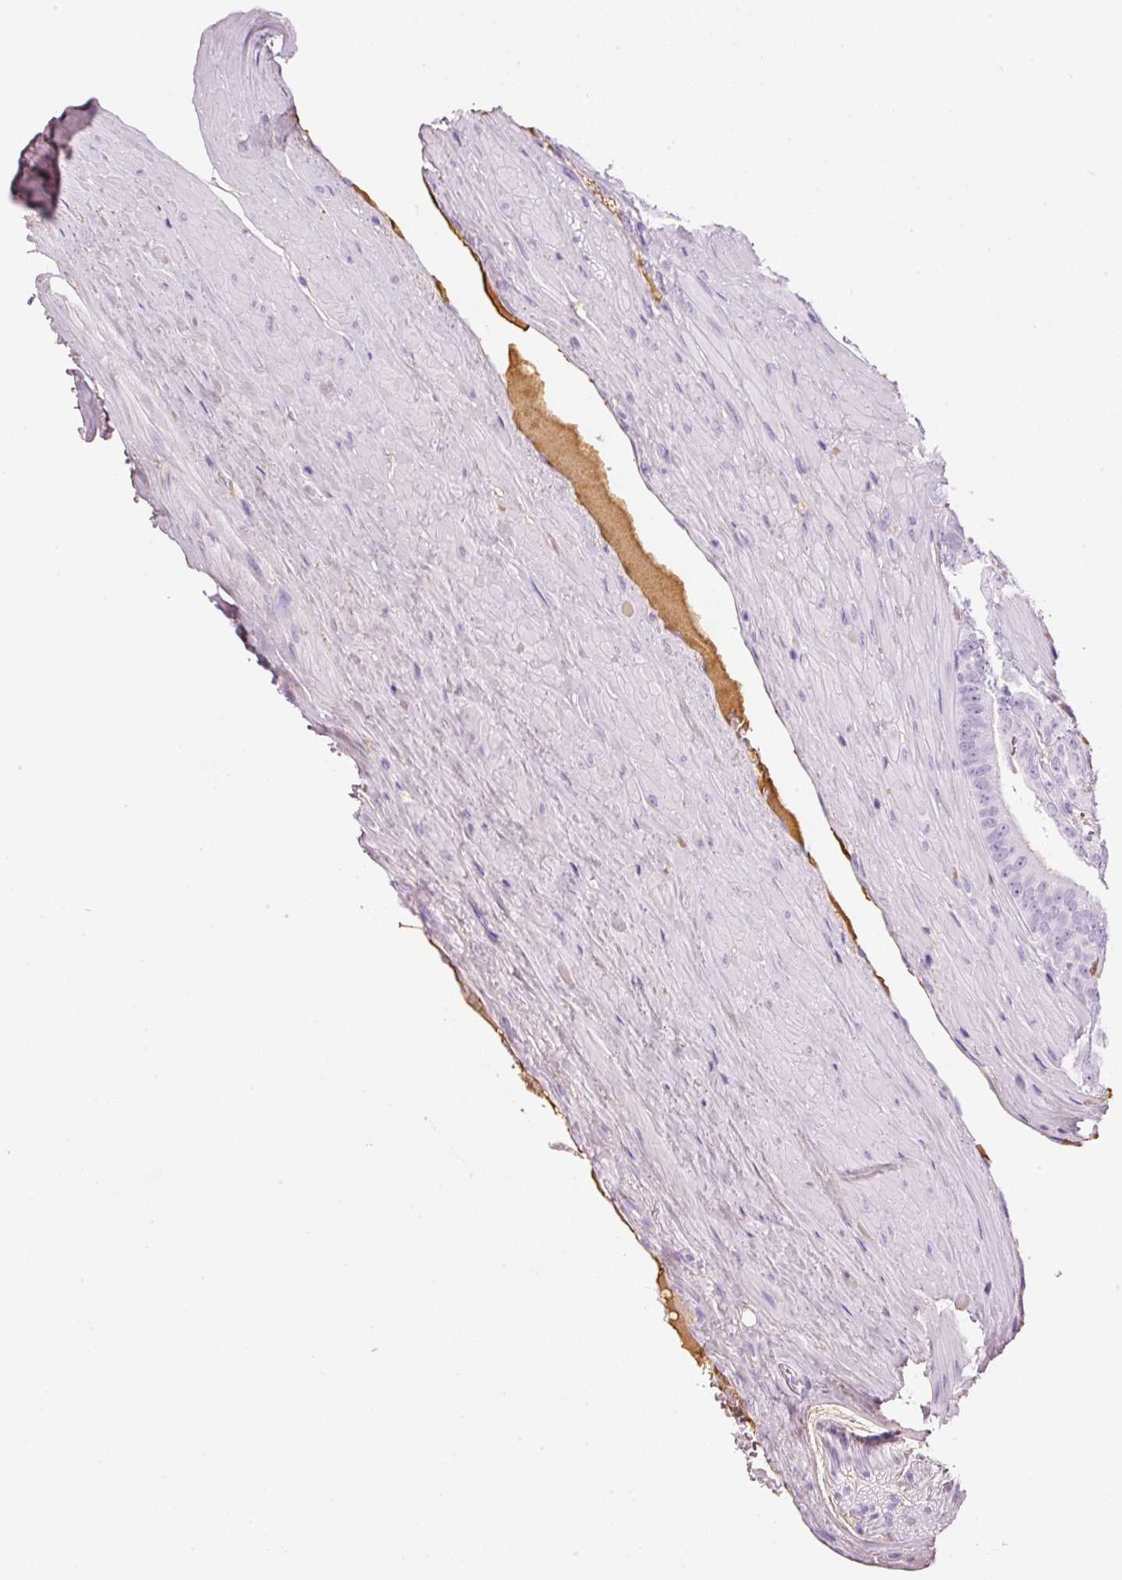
{"staining": {"intensity": "negative", "quantity": "none", "location": "none"}, "tissue": "prostate cancer", "cell_type": "Tumor cells", "image_type": "cancer", "snomed": [{"axis": "morphology", "description": "Adenocarcinoma, High grade"}, {"axis": "topography", "description": "Prostate"}], "caption": "This is an IHC histopathology image of prostate cancer (adenocarcinoma (high-grade)). There is no staining in tumor cells.", "gene": "PRPF38B", "patient": {"sex": "male", "age": 68}}